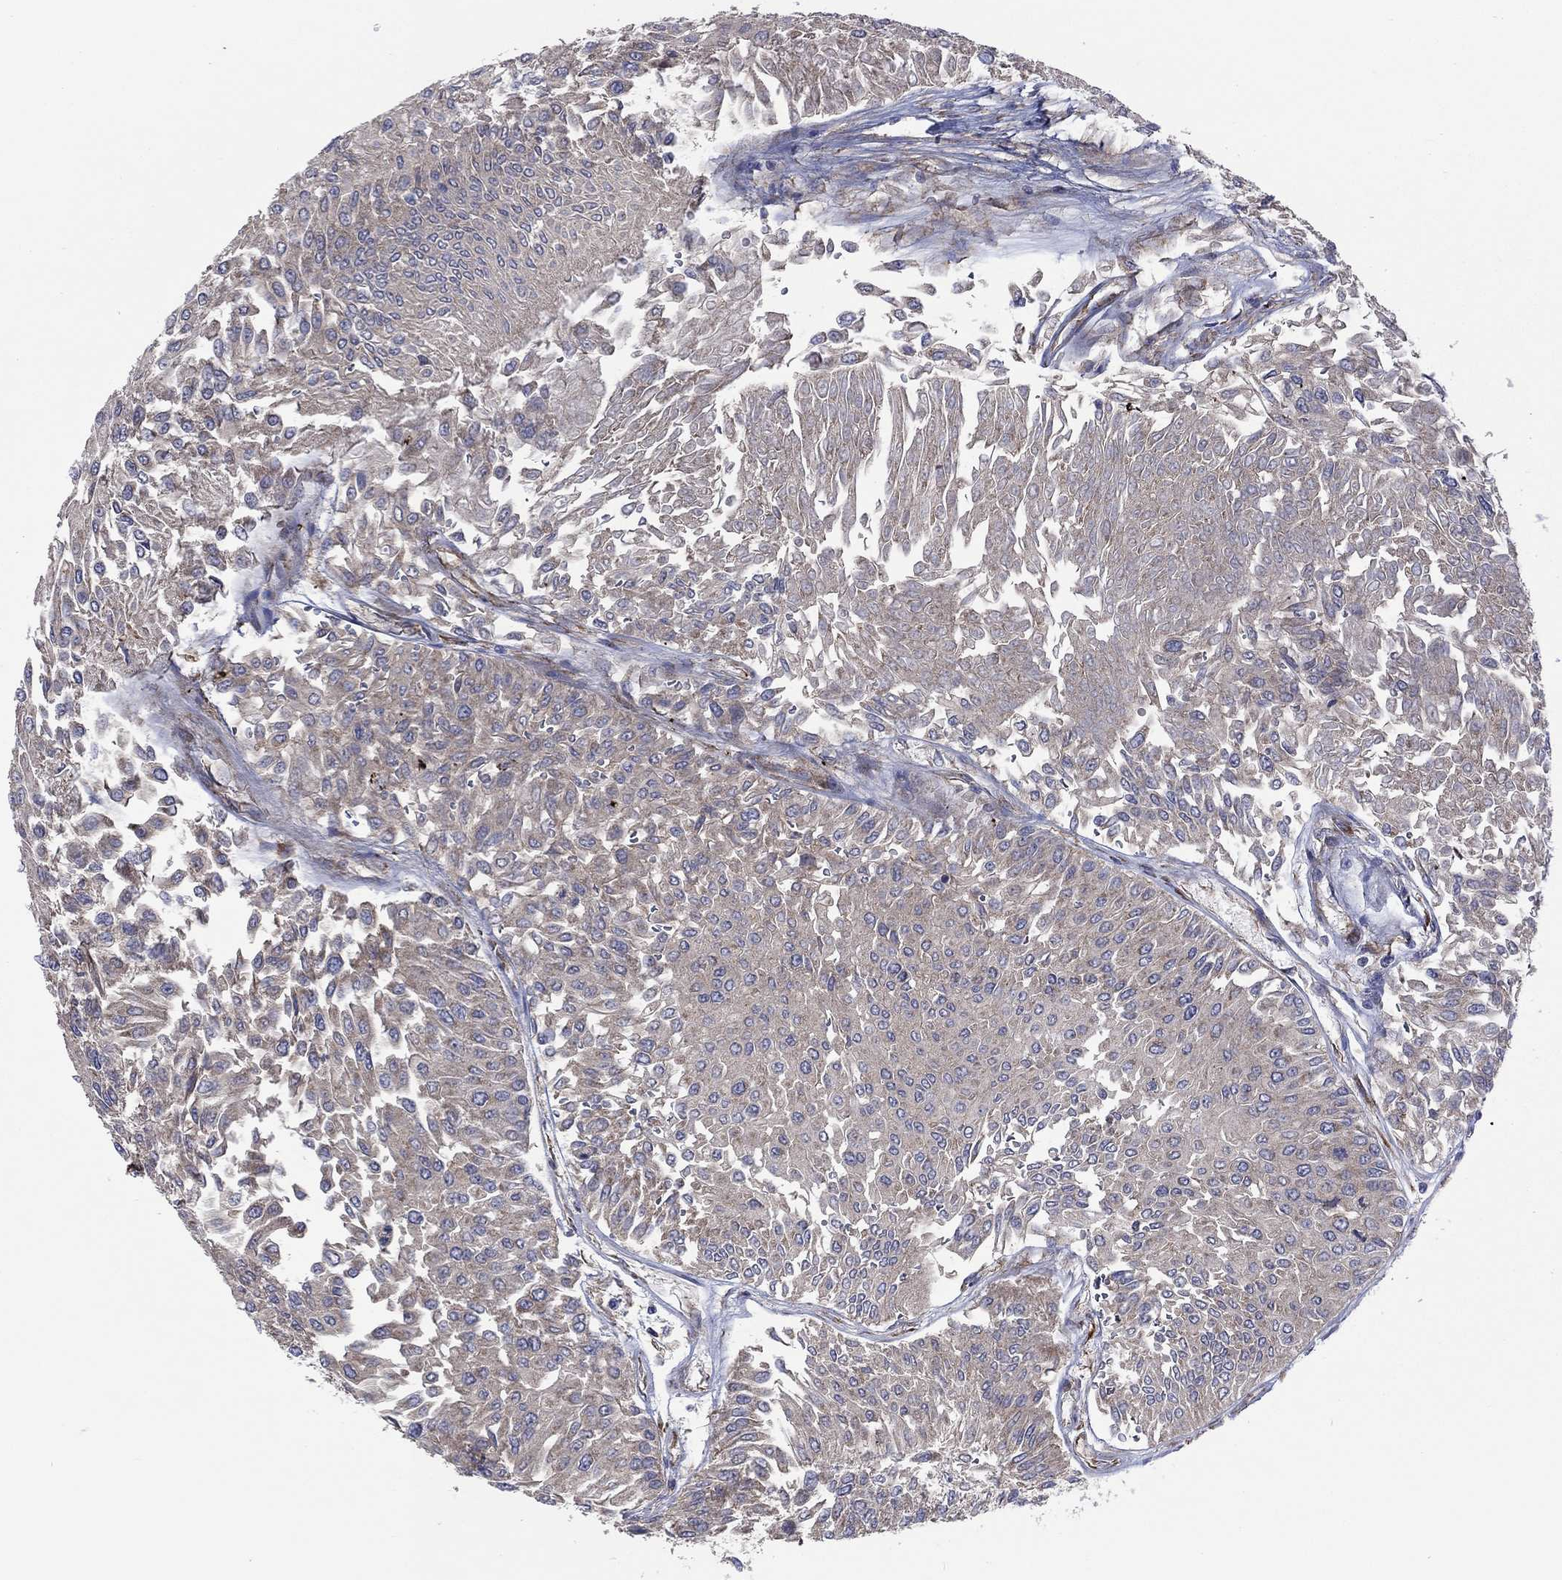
{"staining": {"intensity": "negative", "quantity": "none", "location": "none"}, "tissue": "urothelial cancer", "cell_type": "Tumor cells", "image_type": "cancer", "snomed": [{"axis": "morphology", "description": "Urothelial carcinoma, Low grade"}, {"axis": "topography", "description": "Urinary bladder"}], "caption": "Image shows no protein positivity in tumor cells of urothelial cancer tissue.", "gene": "RPLP0", "patient": {"sex": "male", "age": 67}}